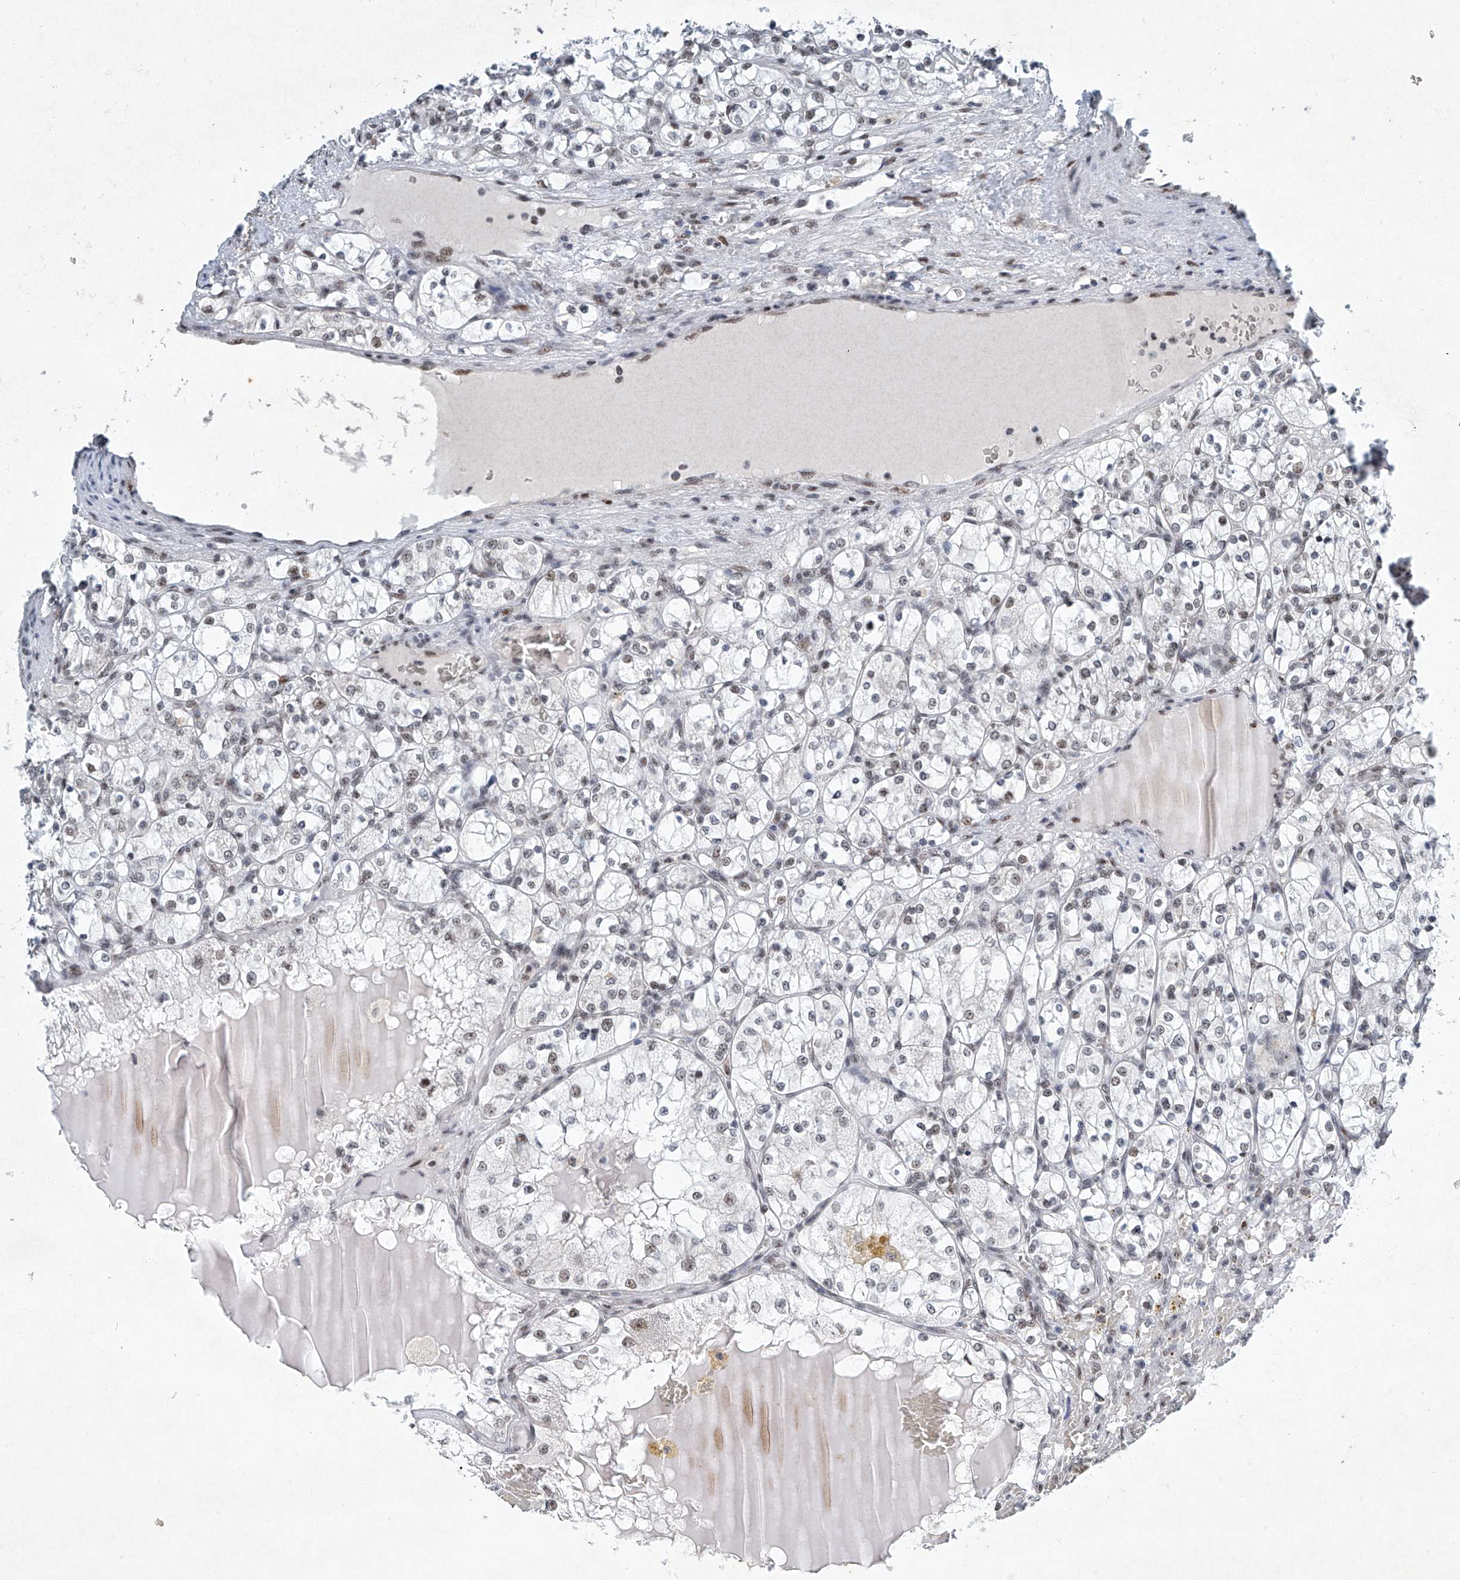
{"staining": {"intensity": "weak", "quantity": "25%-75%", "location": "nuclear"}, "tissue": "renal cancer", "cell_type": "Tumor cells", "image_type": "cancer", "snomed": [{"axis": "morphology", "description": "Adenocarcinoma, NOS"}, {"axis": "topography", "description": "Kidney"}], "caption": "Renal cancer (adenocarcinoma) stained with a brown dye demonstrates weak nuclear positive positivity in approximately 25%-75% of tumor cells.", "gene": "TFDP1", "patient": {"sex": "female", "age": 69}}